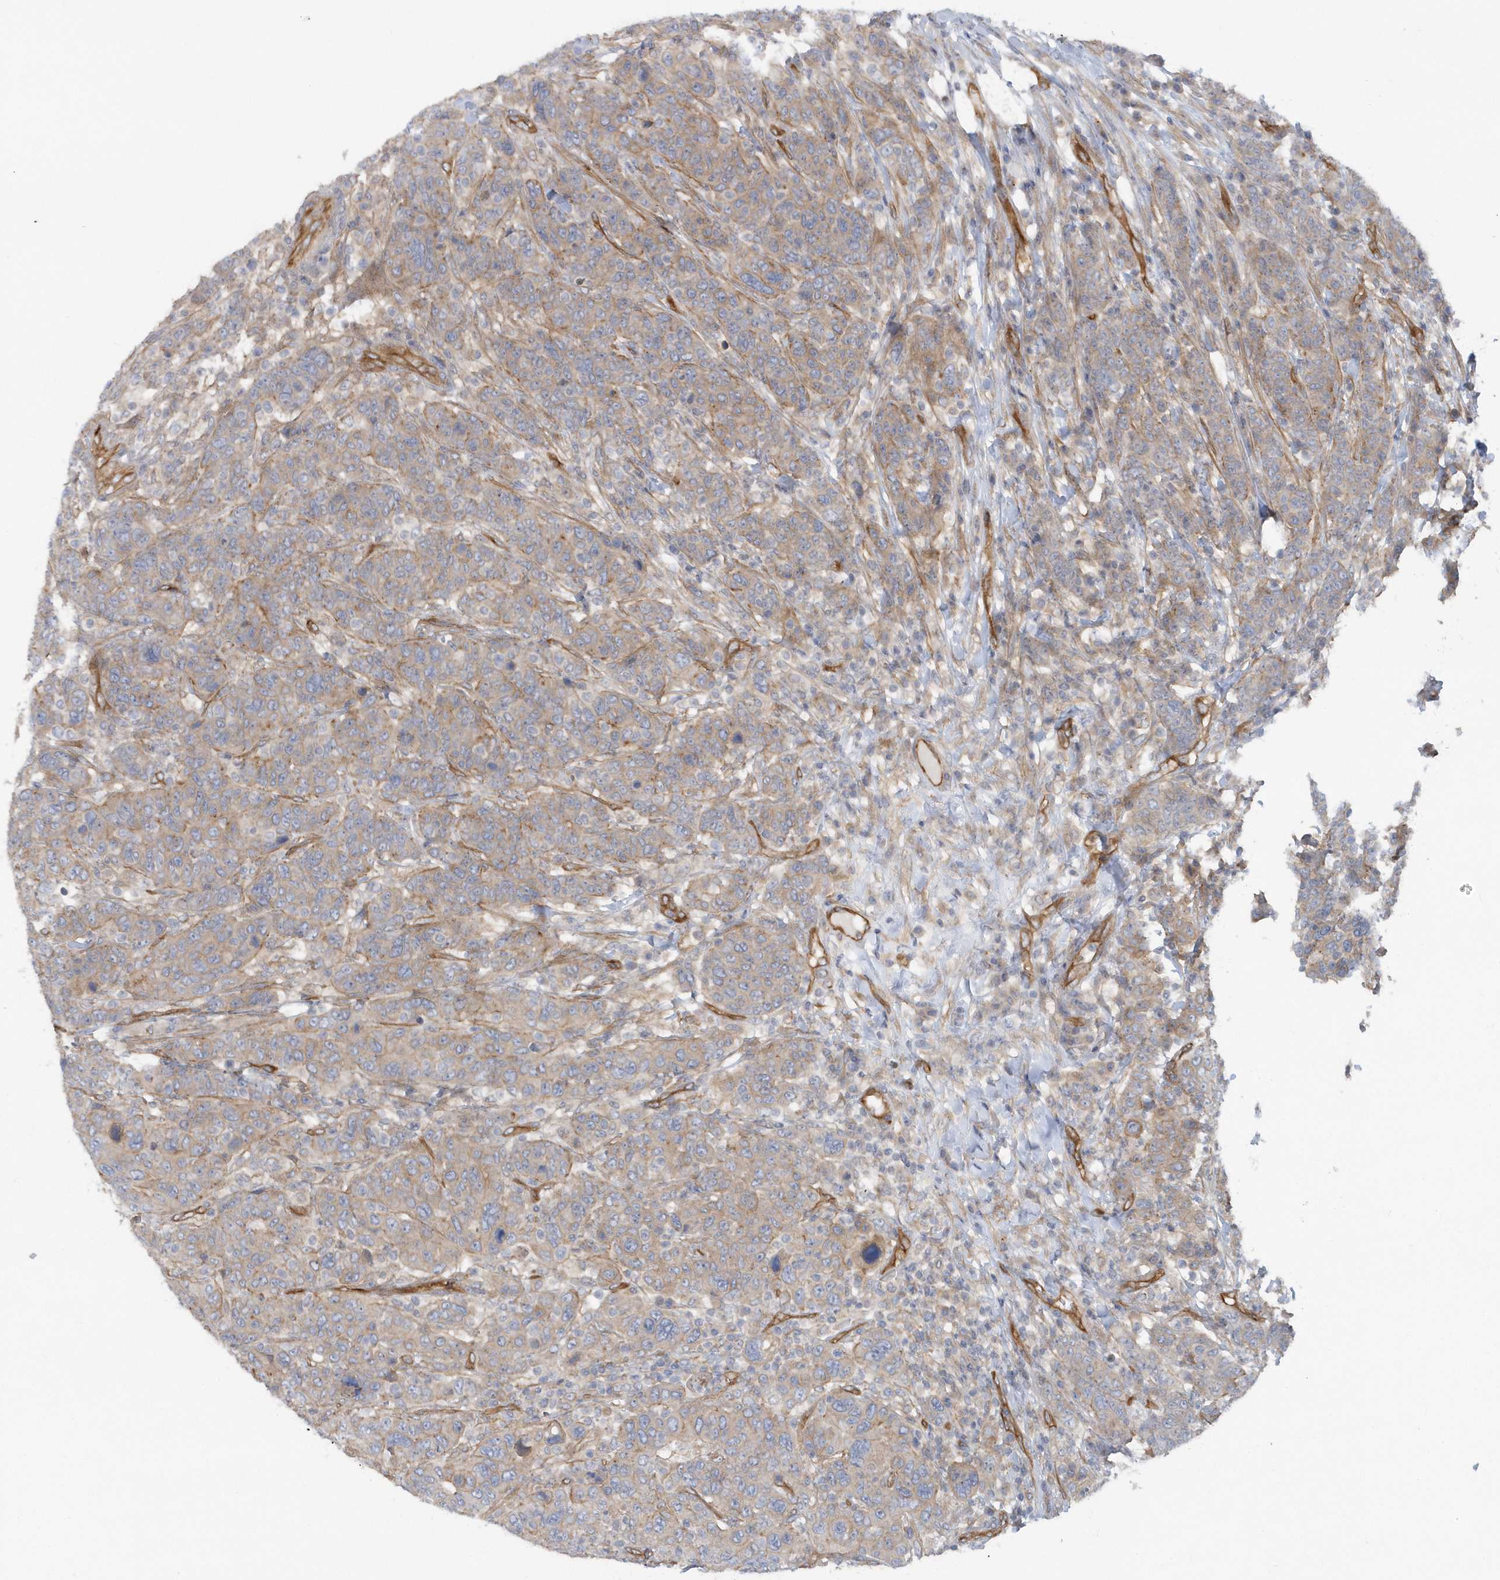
{"staining": {"intensity": "weak", "quantity": "25%-75%", "location": "cytoplasmic/membranous"}, "tissue": "breast cancer", "cell_type": "Tumor cells", "image_type": "cancer", "snomed": [{"axis": "morphology", "description": "Duct carcinoma"}, {"axis": "topography", "description": "Breast"}], "caption": "Immunohistochemistry (IHC) histopathology image of neoplastic tissue: breast cancer (intraductal carcinoma) stained using IHC demonstrates low levels of weak protein expression localized specifically in the cytoplasmic/membranous of tumor cells, appearing as a cytoplasmic/membranous brown color.", "gene": "RAI14", "patient": {"sex": "female", "age": 37}}